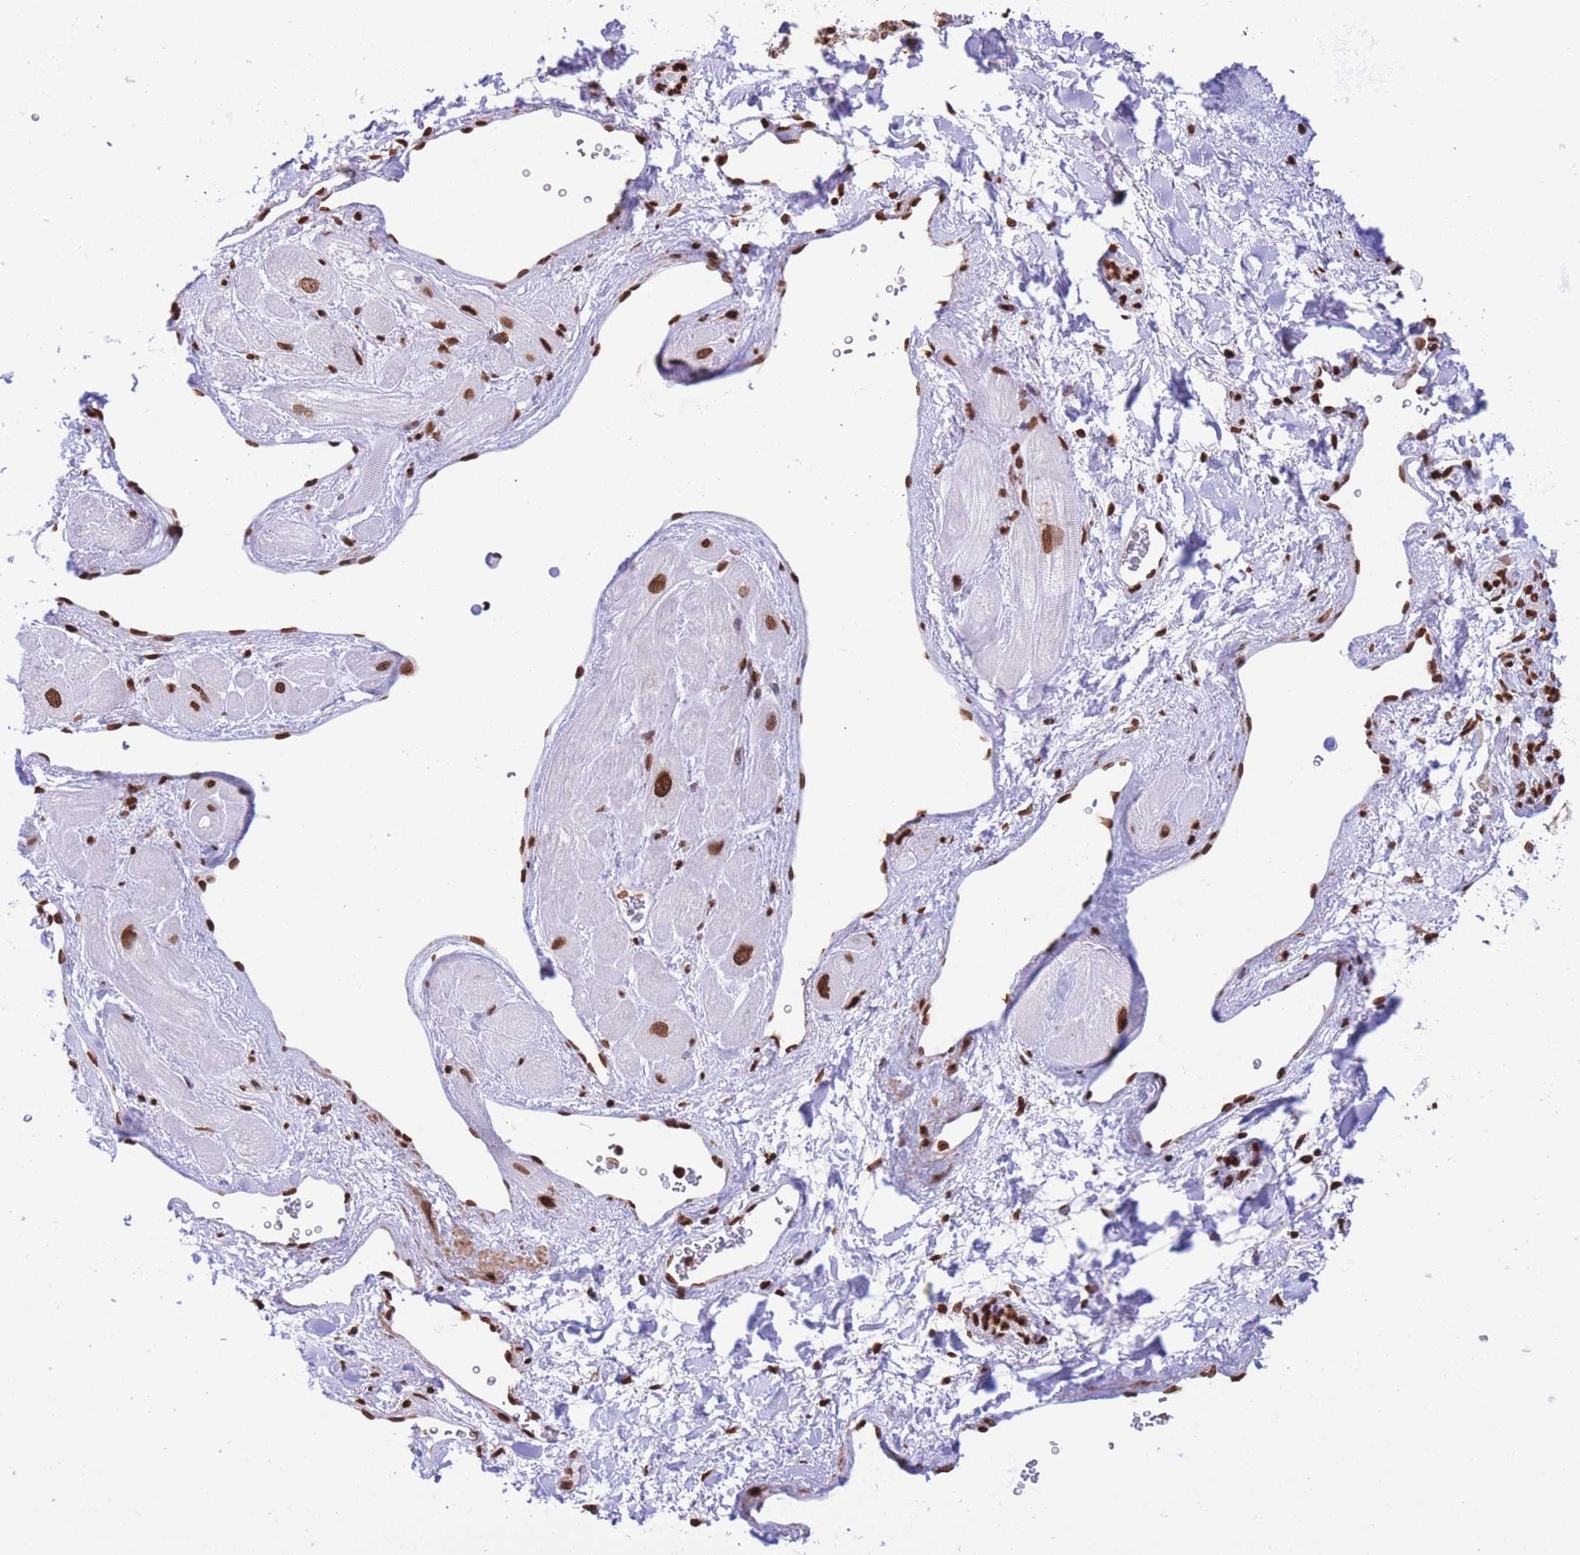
{"staining": {"intensity": "strong", "quantity": ">75%", "location": "nuclear"}, "tissue": "heart muscle", "cell_type": "Cardiomyocytes", "image_type": "normal", "snomed": [{"axis": "morphology", "description": "Normal tissue, NOS"}, {"axis": "topography", "description": "Heart"}], "caption": "Immunohistochemistry of unremarkable heart muscle exhibits high levels of strong nuclear expression in about >75% of cardiomyocytes.", "gene": "H2BC10", "patient": {"sex": "male", "age": 49}}